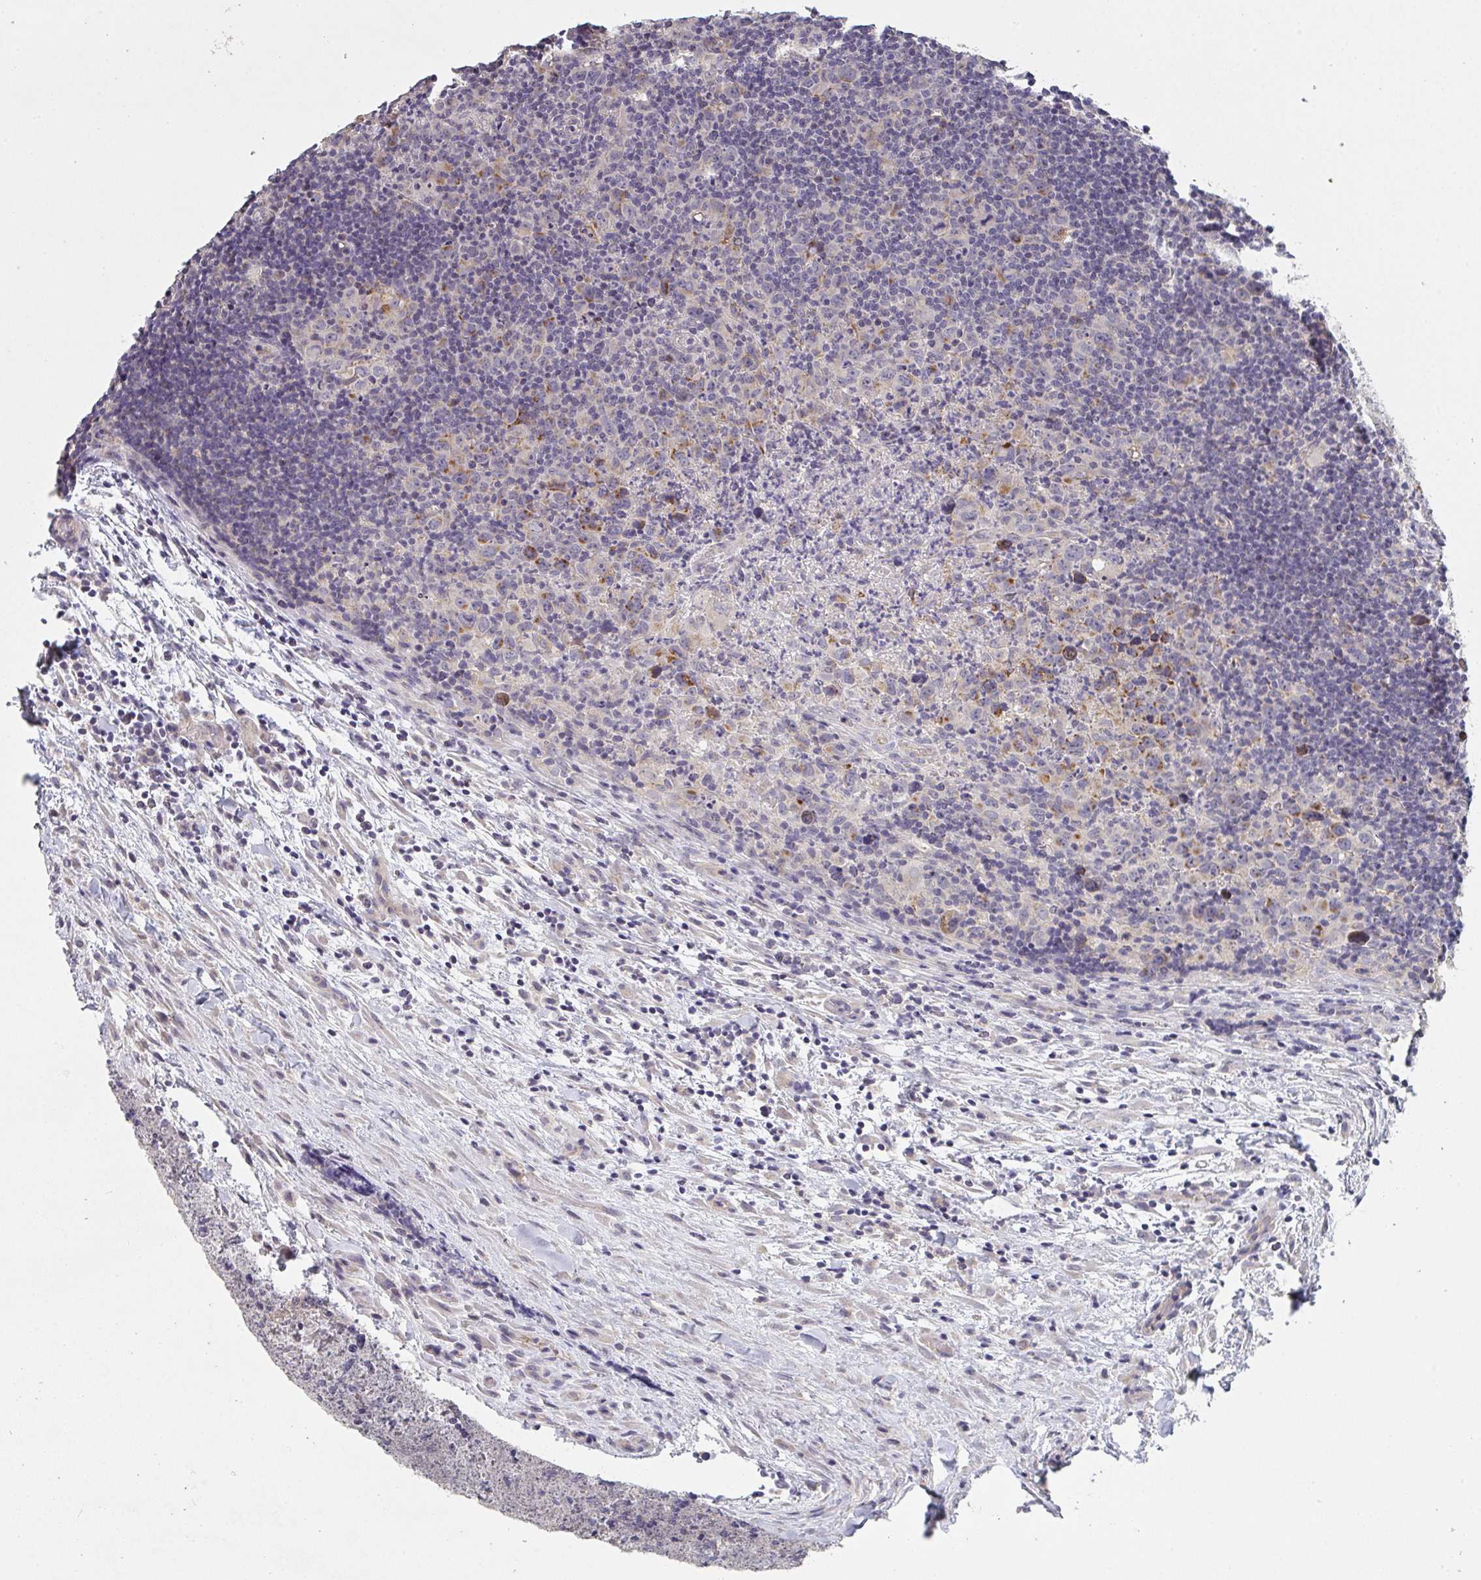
{"staining": {"intensity": "moderate", "quantity": "<25%", "location": "cytoplasmic/membranous"}, "tissue": "lymphoma", "cell_type": "Tumor cells", "image_type": "cancer", "snomed": [{"axis": "morphology", "description": "Hodgkin's disease, NOS"}, {"axis": "topography", "description": "Lymph node"}], "caption": "Lymphoma stained with IHC shows moderate cytoplasmic/membranous staining in about <25% of tumor cells.", "gene": "TMEM219", "patient": {"sex": "female", "age": 18}}